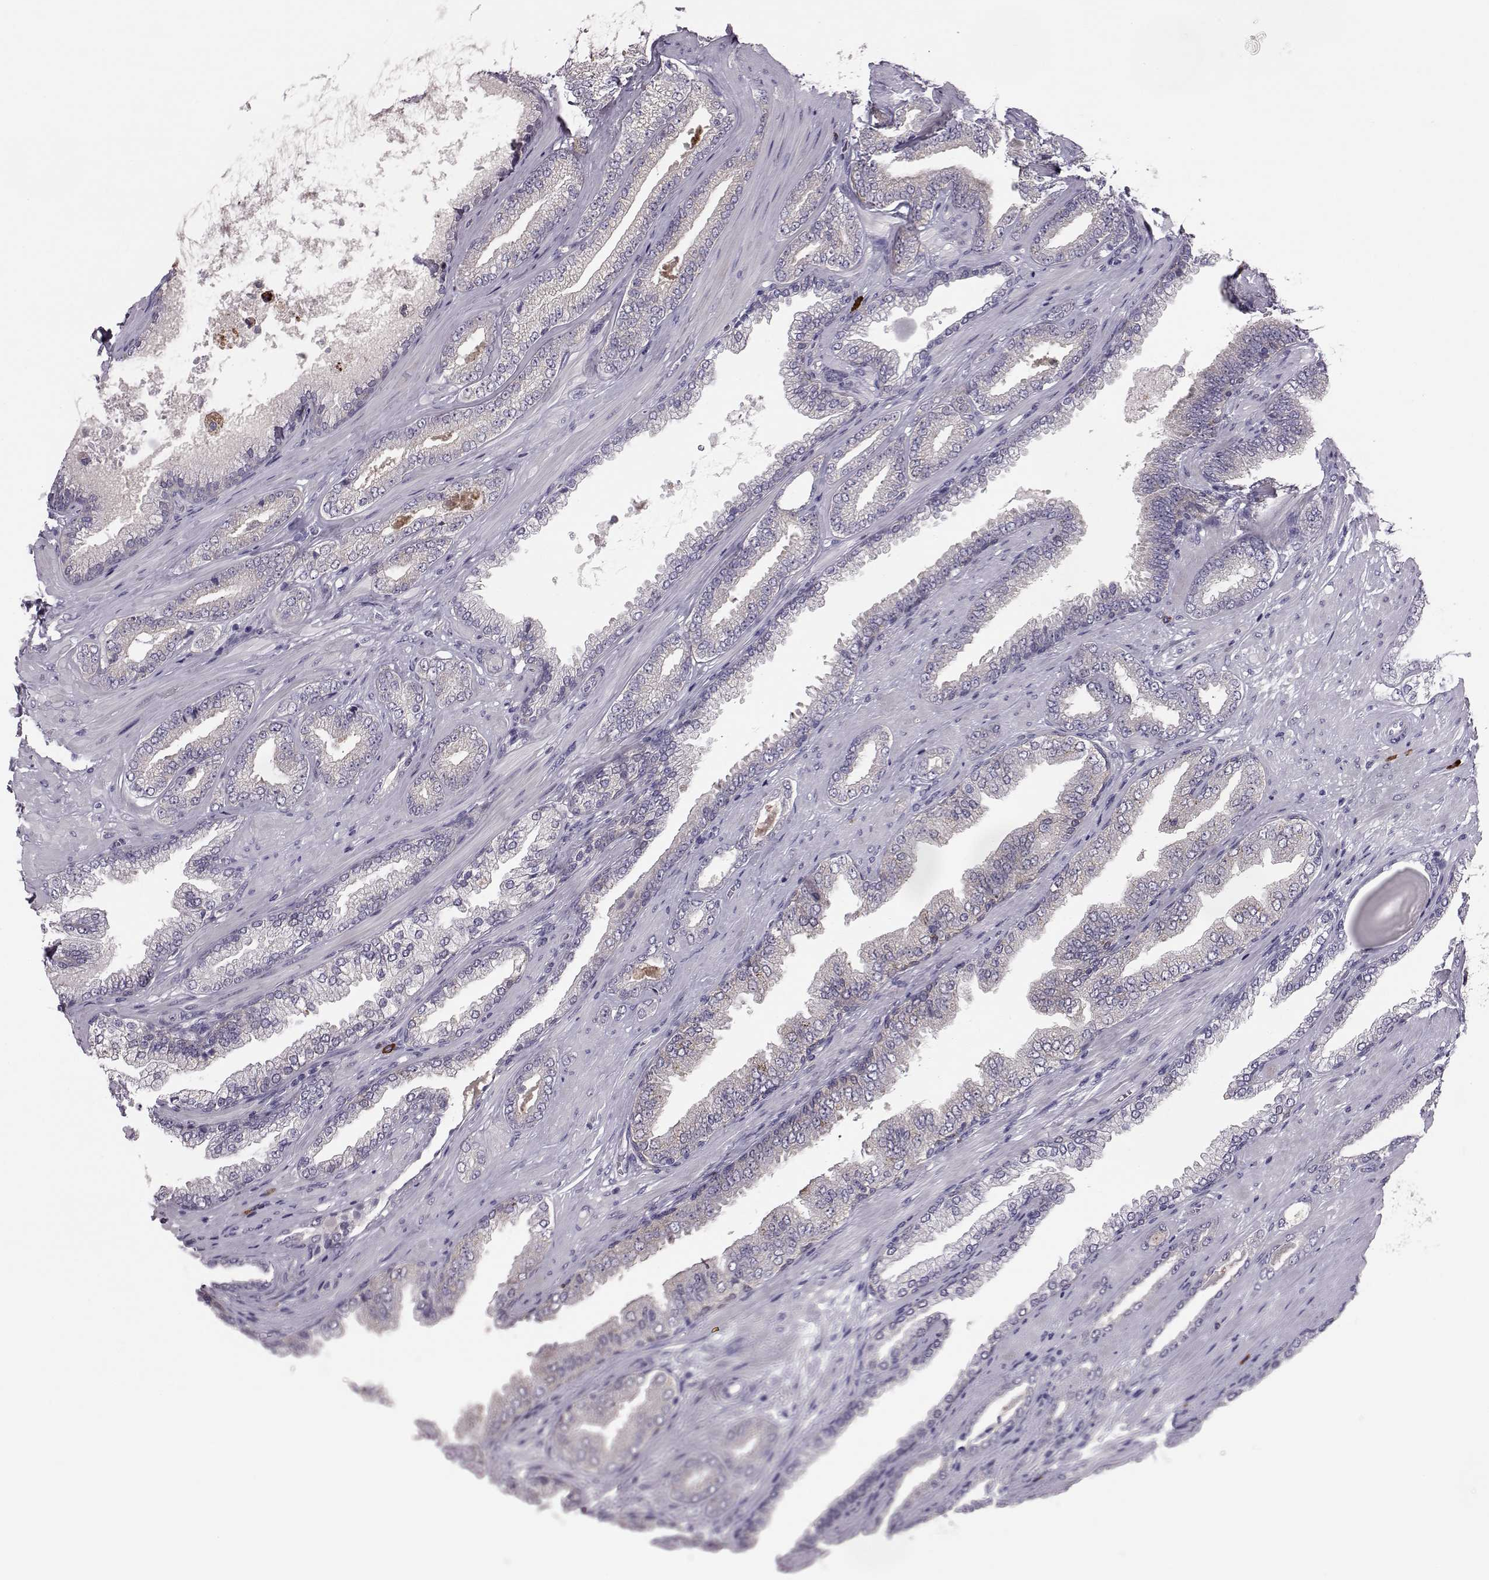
{"staining": {"intensity": "negative", "quantity": "none", "location": "none"}, "tissue": "prostate cancer", "cell_type": "Tumor cells", "image_type": "cancer", "snomed": [{"axis": "morphology", "description": "Adenocarcinoma, Low grade"}, {"axis": "topography", "description": "Prostate"}], "caption": "IHC image of neoplastic tissue: human prostate cancer stained with DAB reveals no significant protein expression in tumor cells.", "gene": "ADGRG5", "patient": {"sex": "male", "age": 61}}